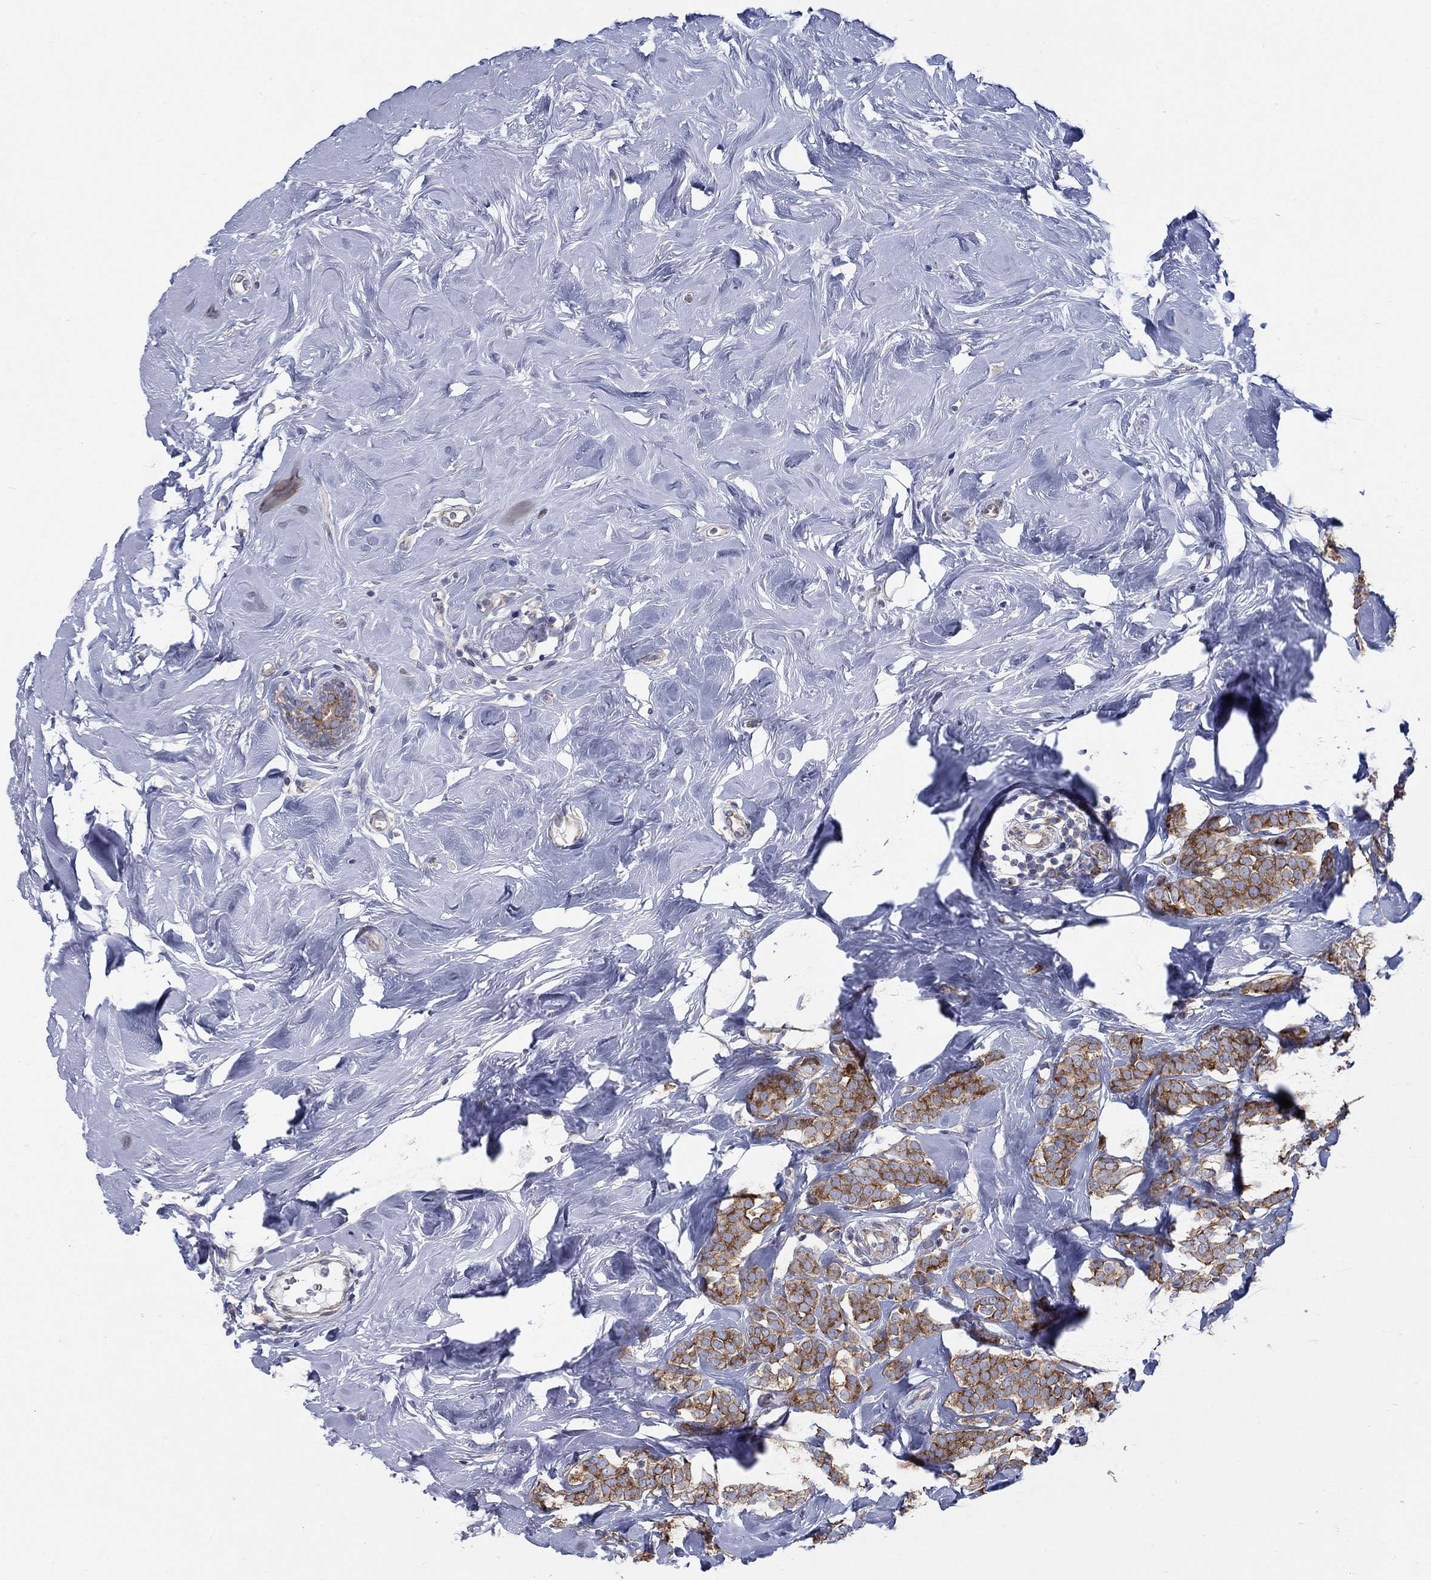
{"staining": {"intensity": "strong", "quantity": "25%-75%", "location": "cytoplasmic/membranous"}, "tissue": "breast cancer", "cell_type": "Tumor cells", "image_type": "cancer", "snomed": [{"axis": "morphology", "description": "Lobular carcinoma"}, {"axis": "topography", "description": "Breast"}], "caption": "Human breast cancer stained with a brown dye reveals strong cytoplasmic/membranous positive staining in approximately 25%-75% of tumor cells.", "gene": "TMEM59", "patient": {"sex": "female", "age": 49}}